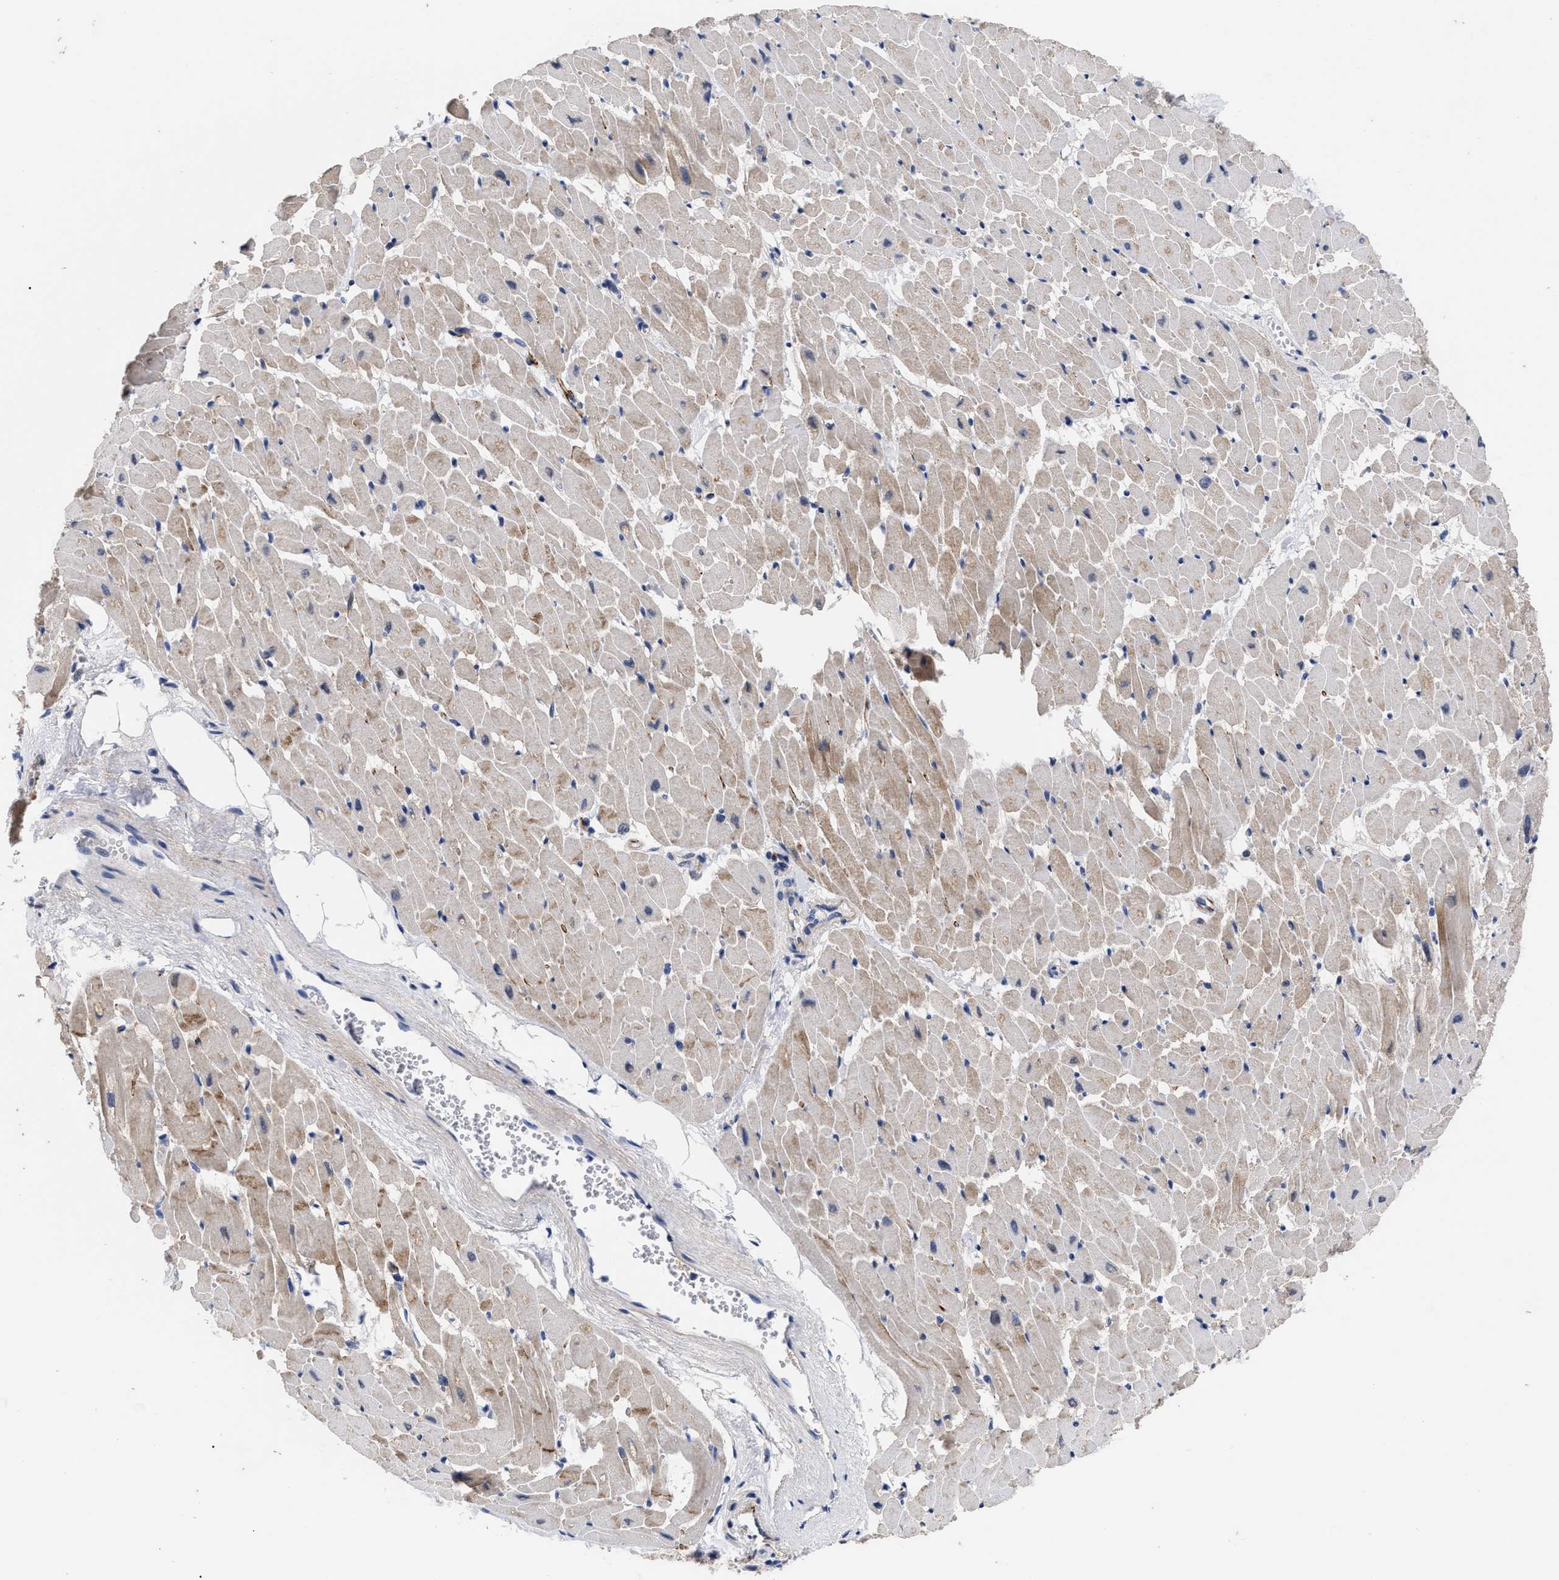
{"staining": {"intensity": "moderate", "quantity": "<25%", "location": "cytoplasmic/membranous"}, "tissue": "heart muscle", "cell_type": "Cardiomyocytes", "image_type": "normal", "snomed": [{"axis": "morphology", "description": "Normal tissue, NOS"}, {"axis": "topography", "description": "Heart"}], "caption": "A photomicrograph of human heart muscle stained for a protein demonstrates moderate cytoplasmic/membranous brown staining in cardiomyocytes. The staining is performed using DAB brown chromogen to label protein expression. The nuclei are counter-stained blue using hematoxylin.", "gene": "CCN5", "patient": {"sex": "female", "age": 19}}